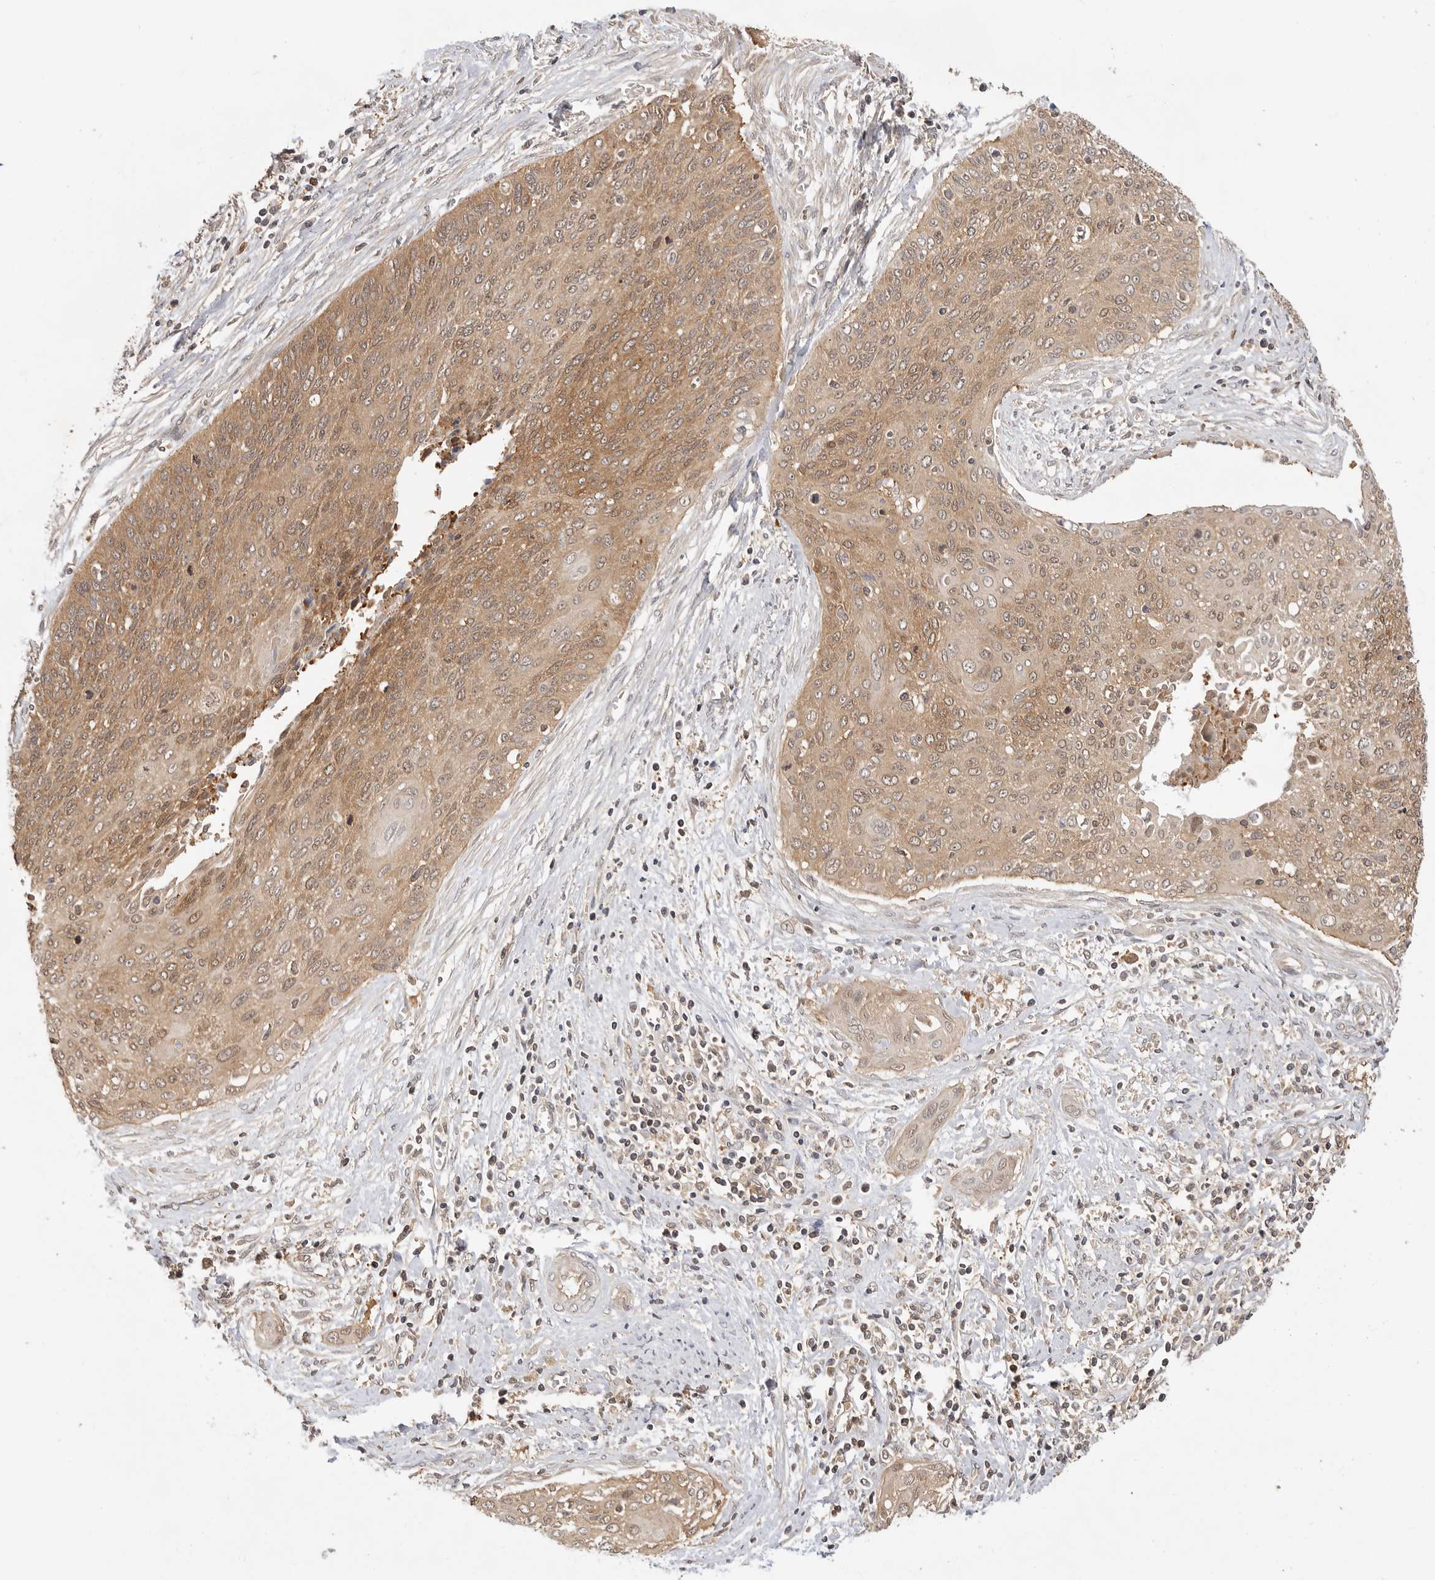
{"staining": {"intensity": "moderate", "quantity": ">75%", "location": "cytoplasmic/membranous,nuclear"}, "tissue": "cervical cancer", "cell_type": "Tumor cells", "image_type": "cancer", "snomed": [{"axis": "morphology", "description": "Squamous cell carcinoma, NOS"}, {"axis": "topography", "description": "Cervix"}], "caption": "Moderate cytoplasmic/membranous and nuclear protein positivity is identified in about >75% of tumor cells in cervical squamous cell carcinoma.", "gene": "CLDN12", "patient": {"sex": "female", "age": 55}}